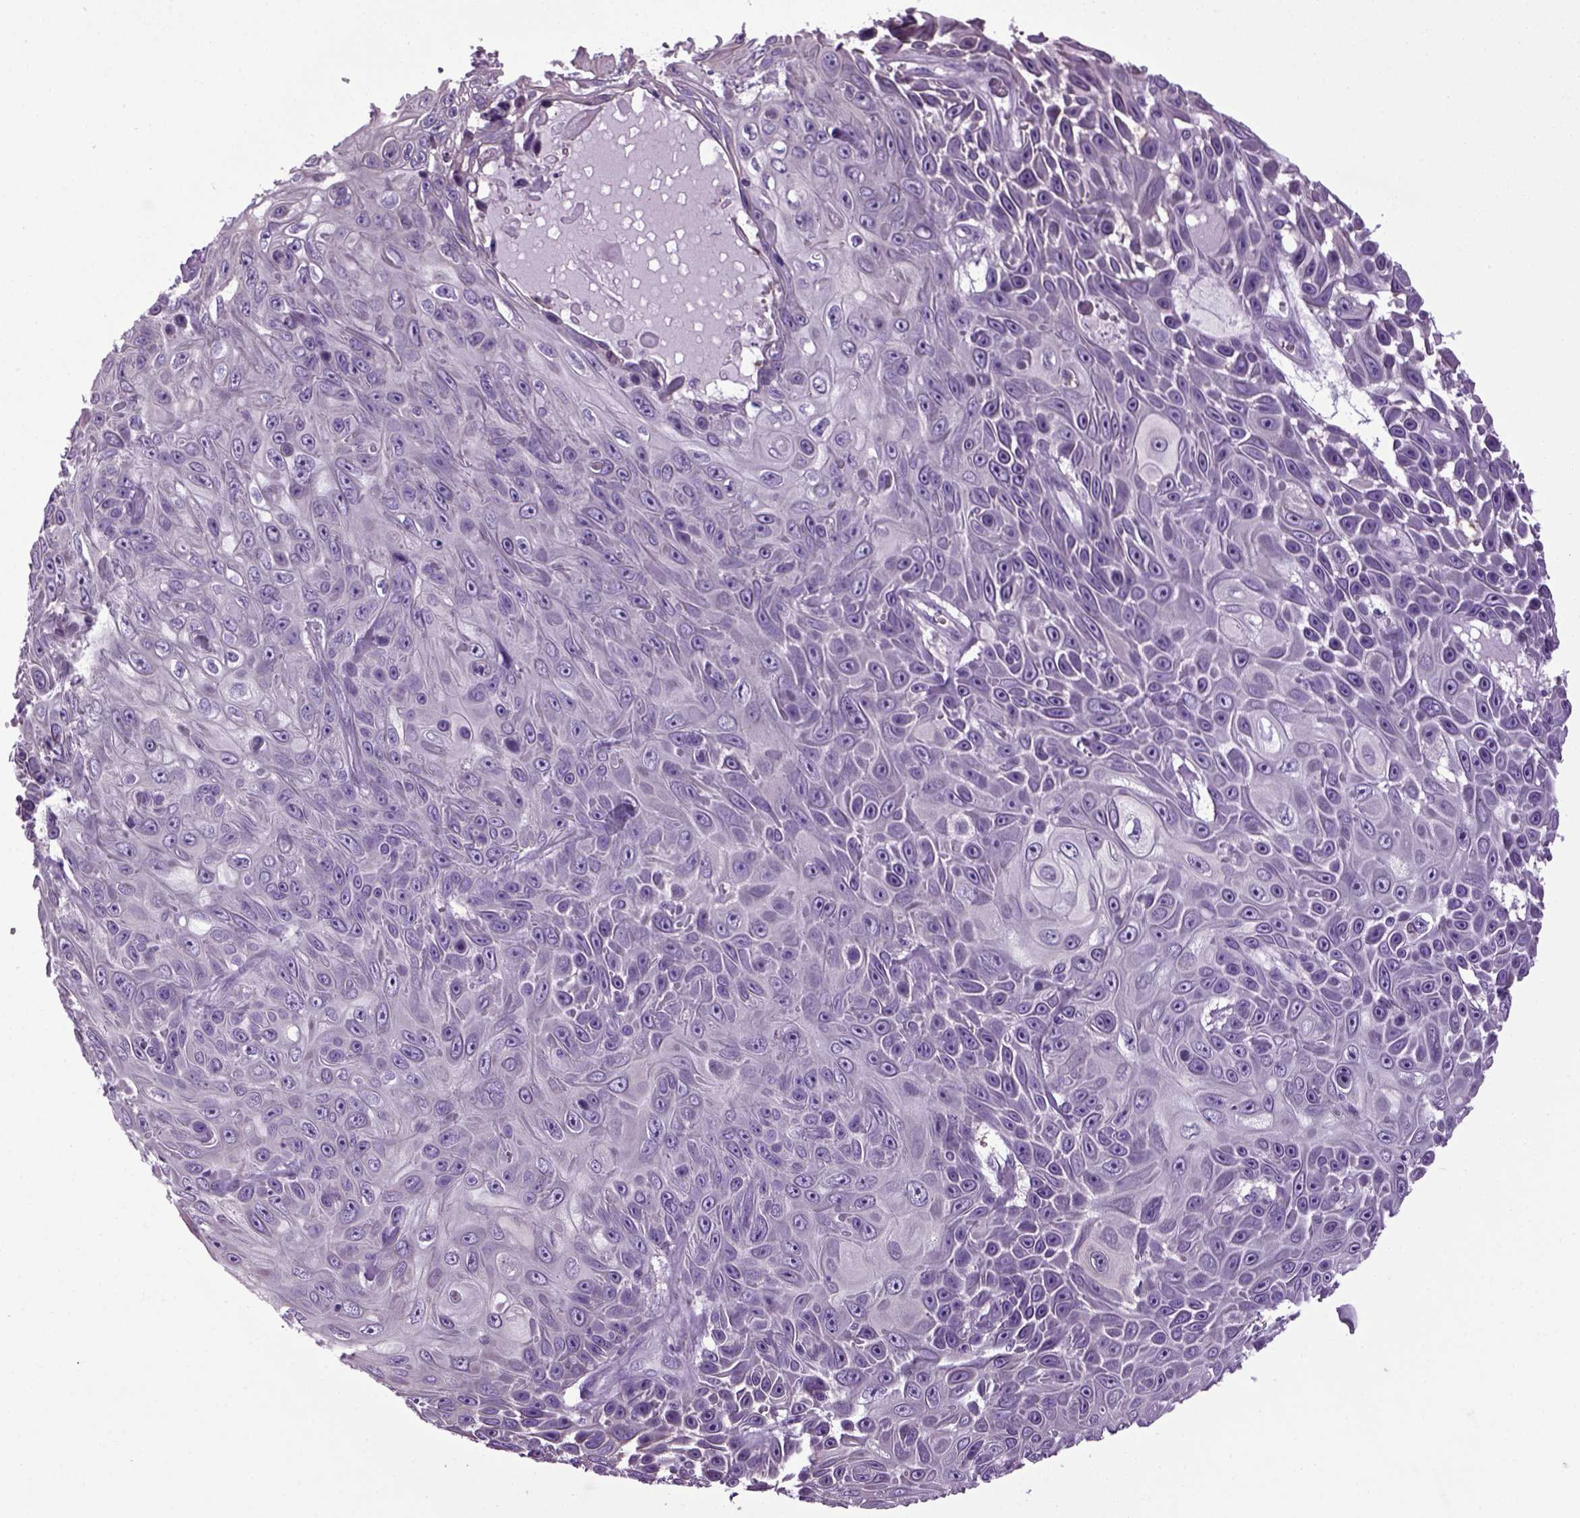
{"staining": {"intensity": "negative", "quantity": "none", "location": "none"}, "tissue": "skin cancer", "cell_type": "Tumor cells", "image_type": "cancer", "snomed": [{"axis": "morphology", "description": "Squamous cell carcinoma, NOS"}, {"axis": "topography", "description": "Skin"}], "caption": "Tumor cells show no significant positivity in skin squamous cell carcinoma.", "gene": "HMCN2", "patient": {"sex": "male", "age": 82}}